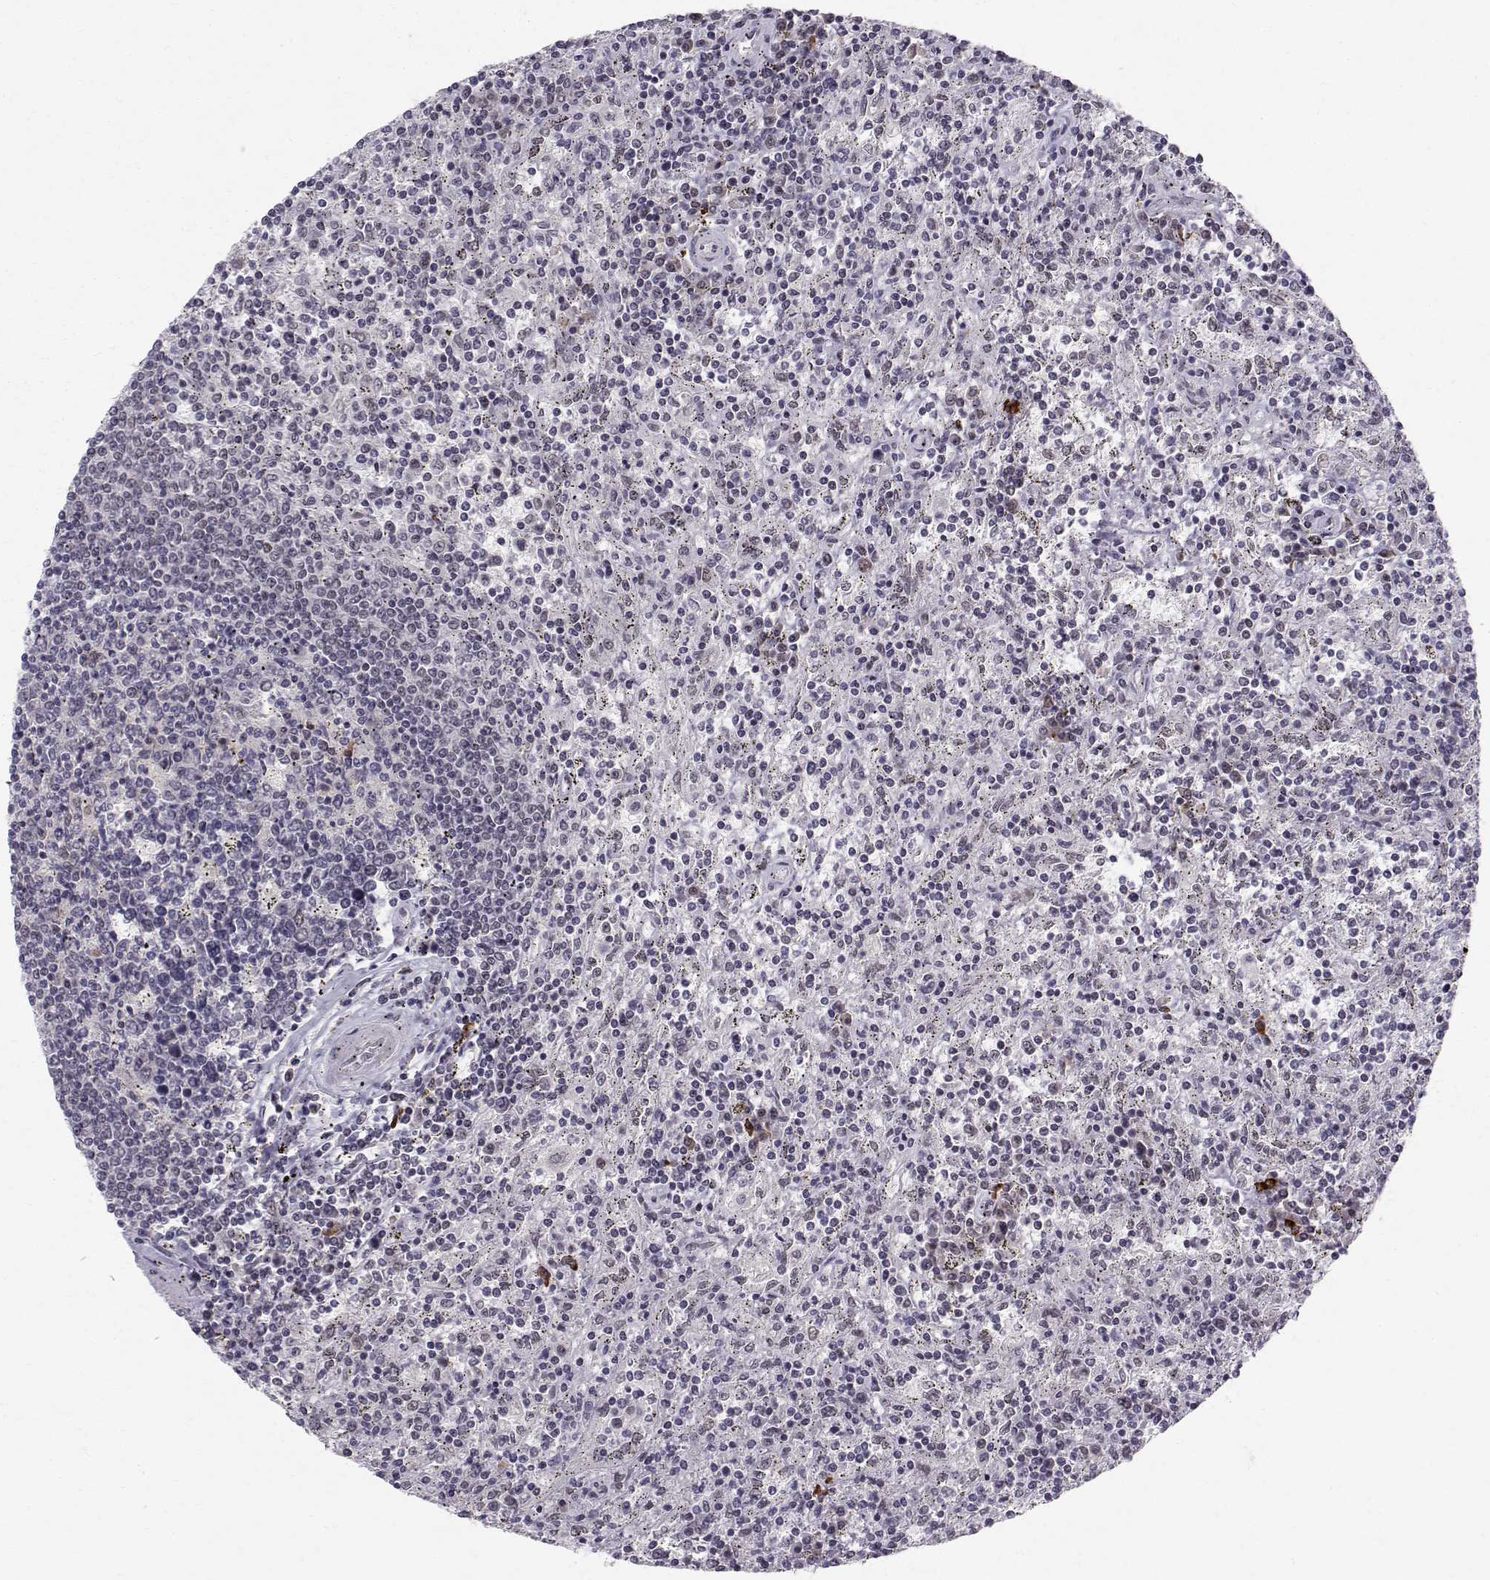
{"staining": {"intensity": "negative", "quantity": "none", "location": "none"}, "tissue": "lymphoma", "cell_type": "Tumor cells", "image_type": "cancer", "snomed": [{"axis": "morphology", "description": "Malignant lymphoma, non-Hodgkin's type, Low grade"}, {"axis": "topography", "description": "Spleen"}], "caption": "There is no significant expression in tumor cells of lymphoma.", "gene": "RPP38", "patient": {"sex": "male", "age": 62}}